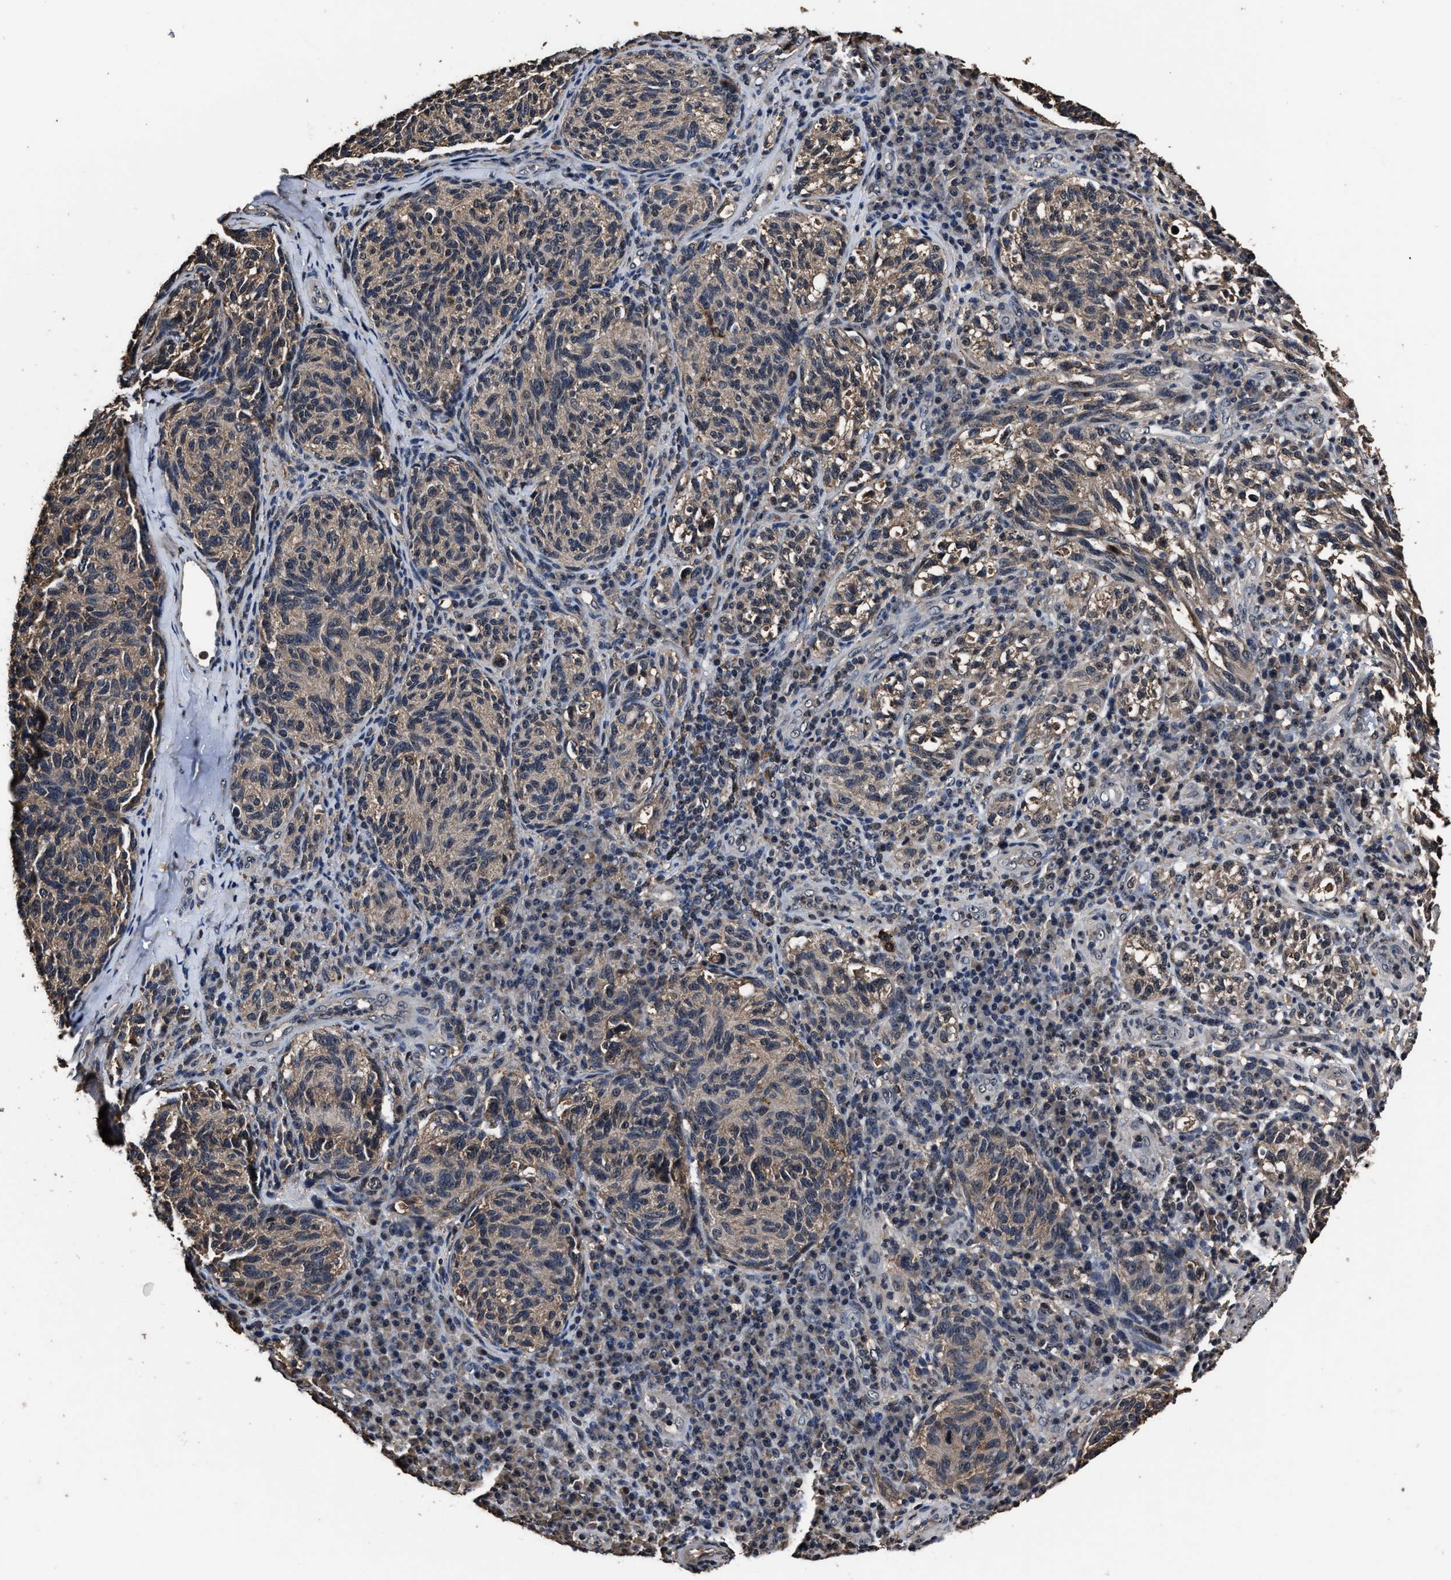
{"staining": {"intensity": "weak", "quantity": "25%-75%", "location": "cytoplasmic/membranous"}, "tissue": "melanoma", "cell_type": "Tumor cells", "image_type": "cancer", "snomed": [{"axis": "morphology", "description": "Malignant melanoma, NOS"}, {"axis": "topography", "description": "Skin"}], "caption": "A high-resolution micrograph shows IHC staining of malignant melanoma, which exhibits weak cytoplasmic/membranous staining in about 25%-75% of tumor cells.", "gene": "RSBN1L", "patient": {"sex": "female", "age": 73}}